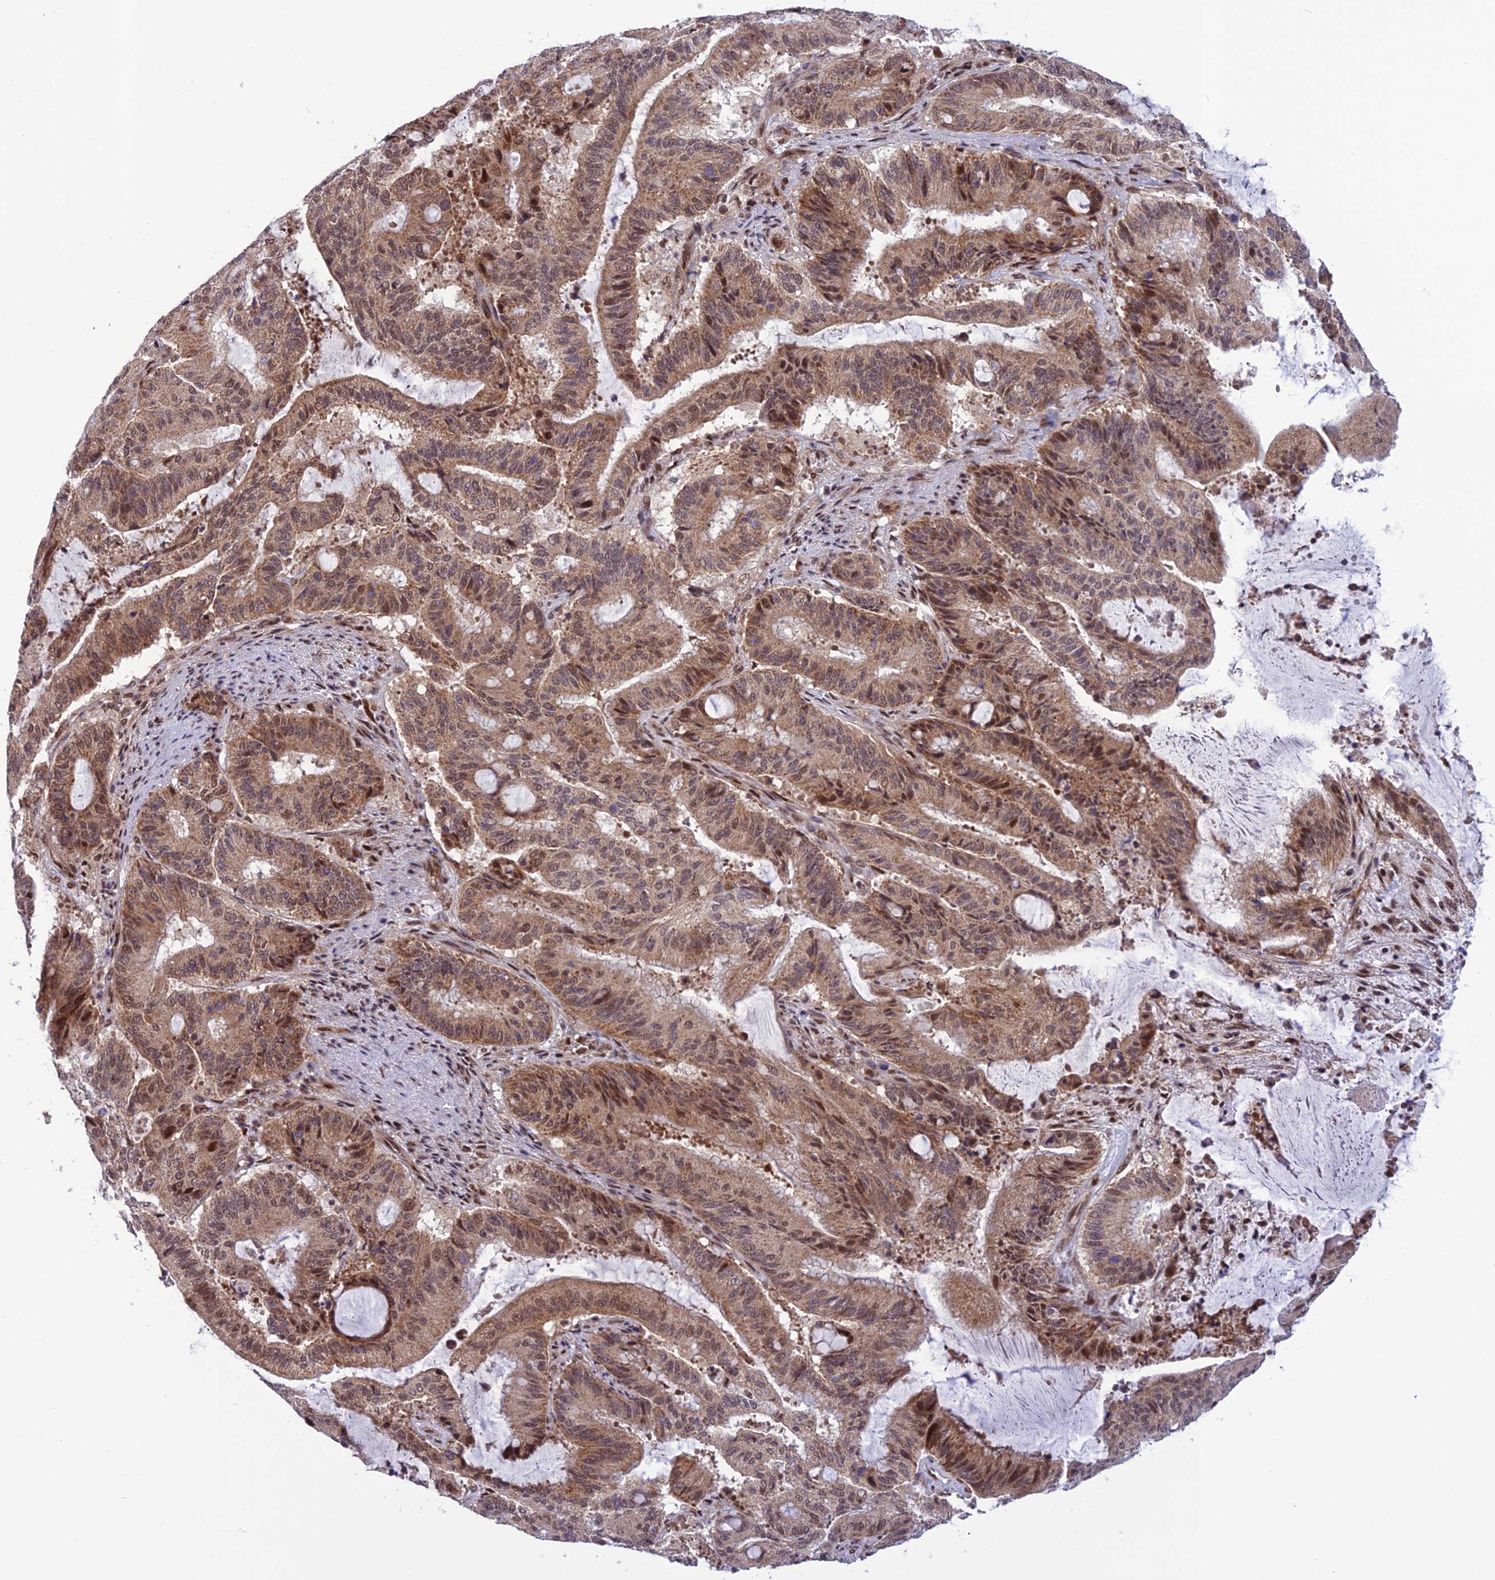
{"staining": {"intensity": "moderate", "quantity": ">75%", "location": "cytoplasmic/membranous,nuclear"}, "tissue": "liver cancer", "cell_type": "Tumor cells", "image_type": "cancer", "snomed": [{"axis": "morphology", "description": "Normal tissue, NOS"}, {"axis": "morphology", "description": "Cholangiocarcinoma"}, {"axis": "topography", "description": "Liver"}, {"axis": "topography", "description": "Peripheral nerve tissue"}], "caption": "Human cholangiocarcinoma (liver) stained with a brown dye shows moderate cytoplasmic/membranous and nuclear positive staining in approximately >75% of tumor cells.", "gene": "RTRAF", "patient": {"sex": "female", "age": 73}}